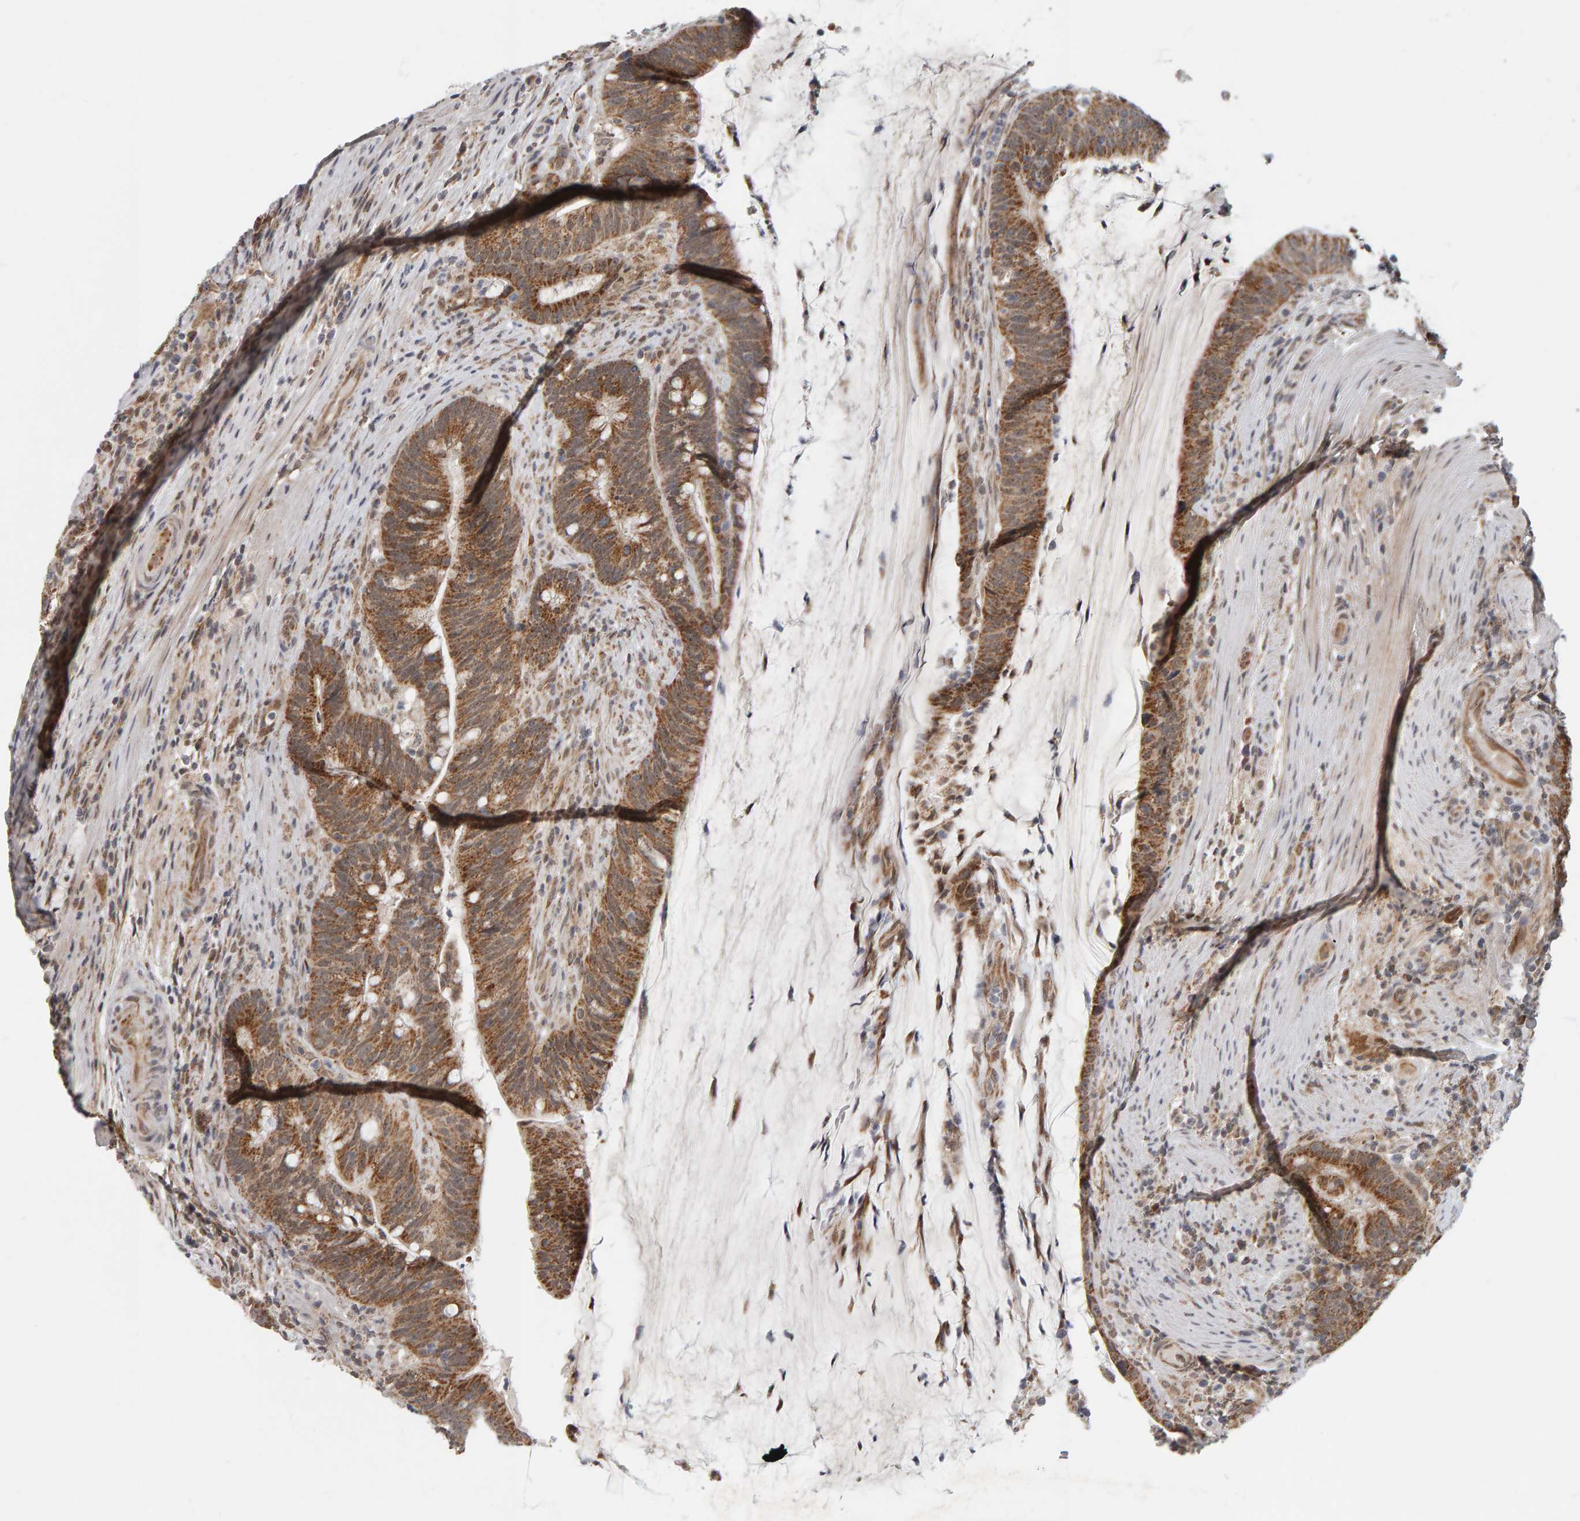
{"staining": {"intensity": "moderate", "quantity": ">75%", "location": "cytoplasmic/membranous"}, "tissue": "colorectal cancer", "cell_type": "Tumor cells", "image_type": "cancer", "snomed": [{"axis": "morphology", "description": "Adenocarcinoma, NOS"}, {"axis": "topography", "description": "Colon"}], "caption": "There is medium levels of moderate cytoplasmic/membranous expression in tumor cells of colorectal cancer (adenocarcinoma), as demonstrated by immunohistochemical staining (brown color).", "gene": "DAP3", "patient": {"sex": "female", "age": 66}}